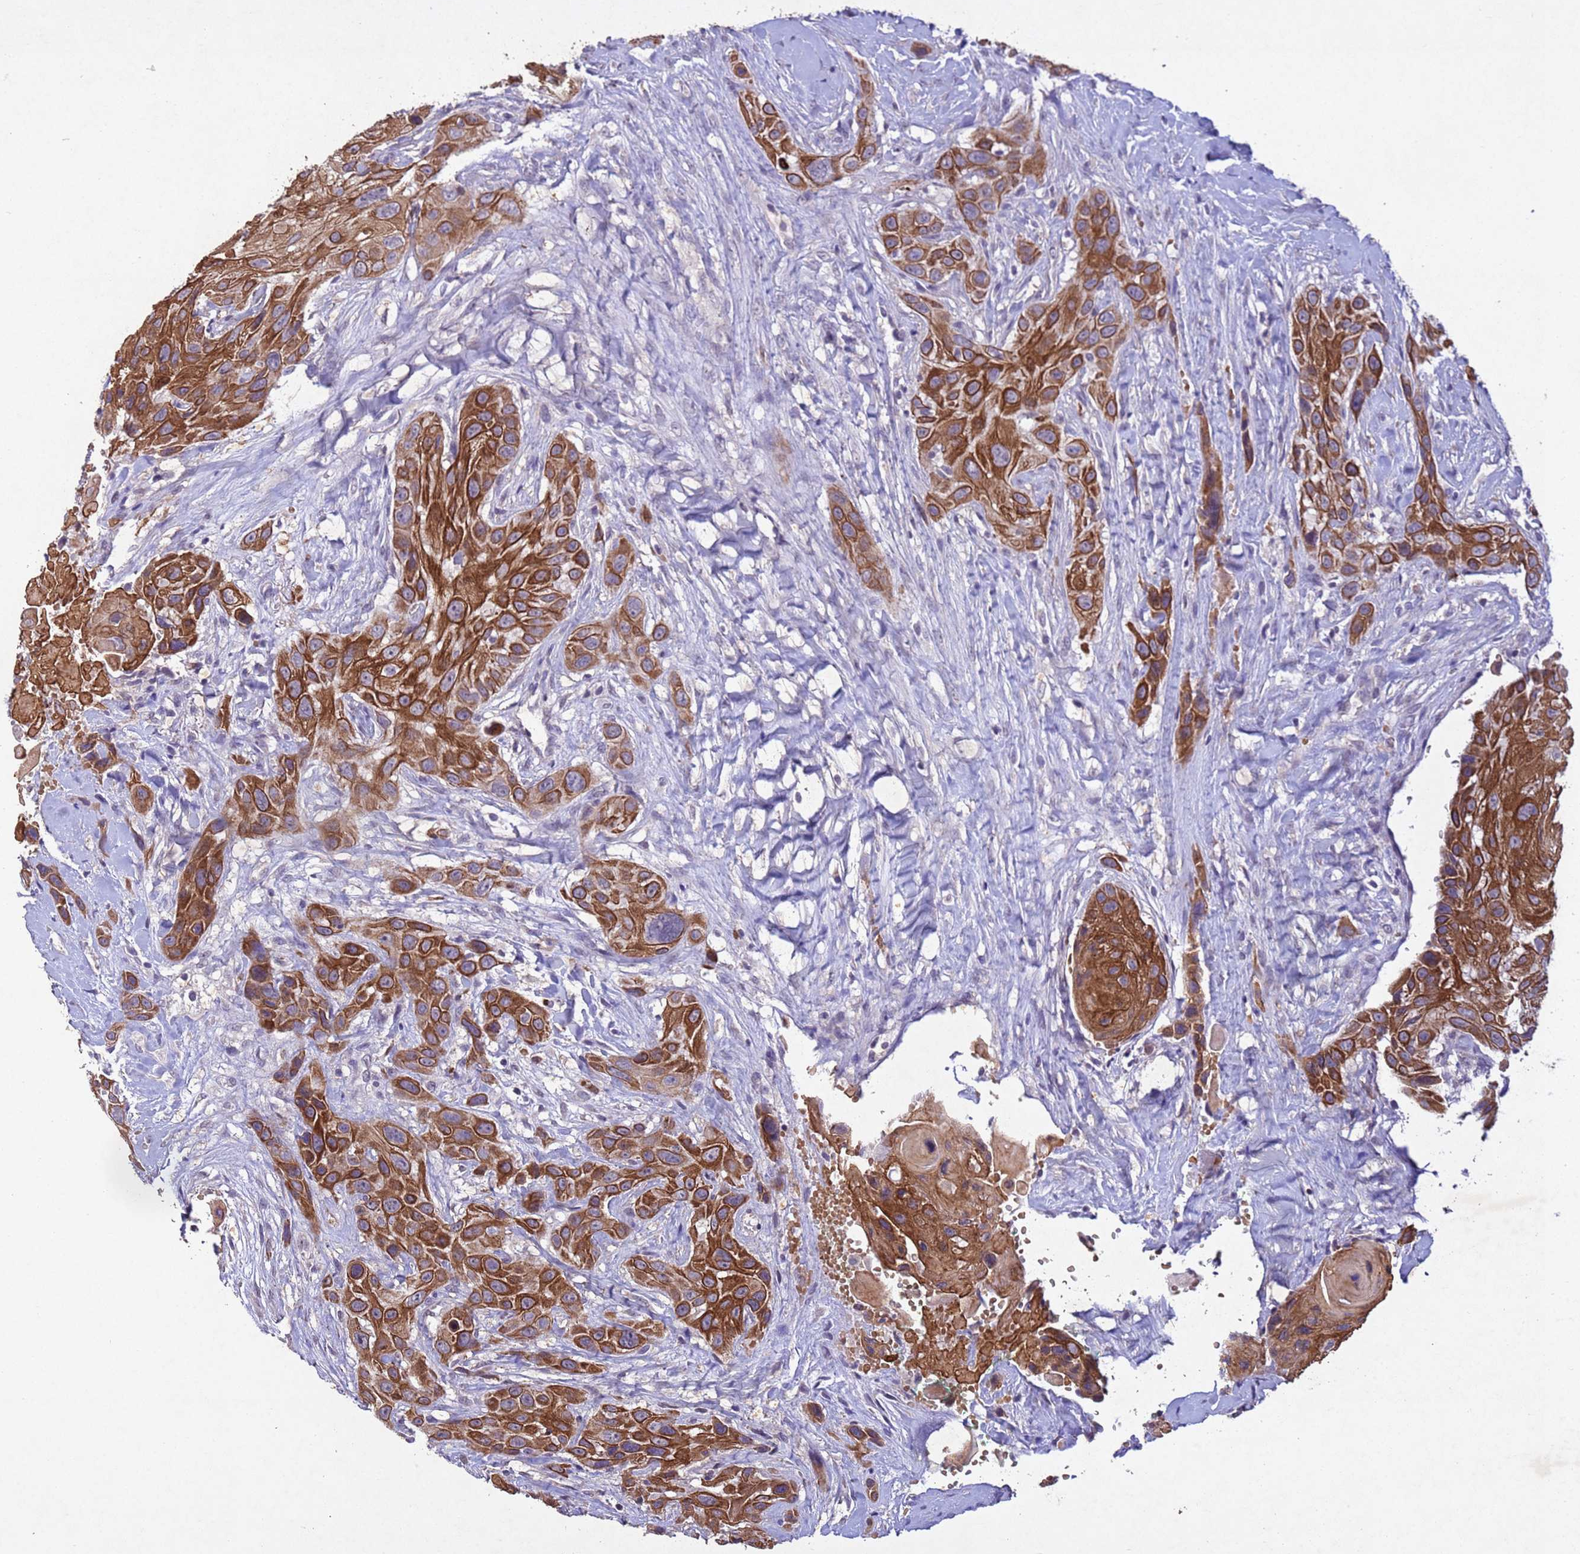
{"staining": {"intensity": "strong", "quantity": ">75%", "location": "cytoplasmic/membranous"}, "tissue": "head and neck cancer", "cell_type": "Tumor cells", "image_type": "cancer", "snomed": [{"axis": "morphology", "description": "Squamous cell carcinoma, NOS"}, {"axis": "topography", "description": "Head-Neck"}], "caption": "Immunohistochemical staining of head and neck cancer (squamous cell carcinoma) reveals high levels of strong cytoplasmic/membranous expression in about >75% of tumor cells.", "gene": "NLRP11", "patient": {"sex": "male", "age": 81}}